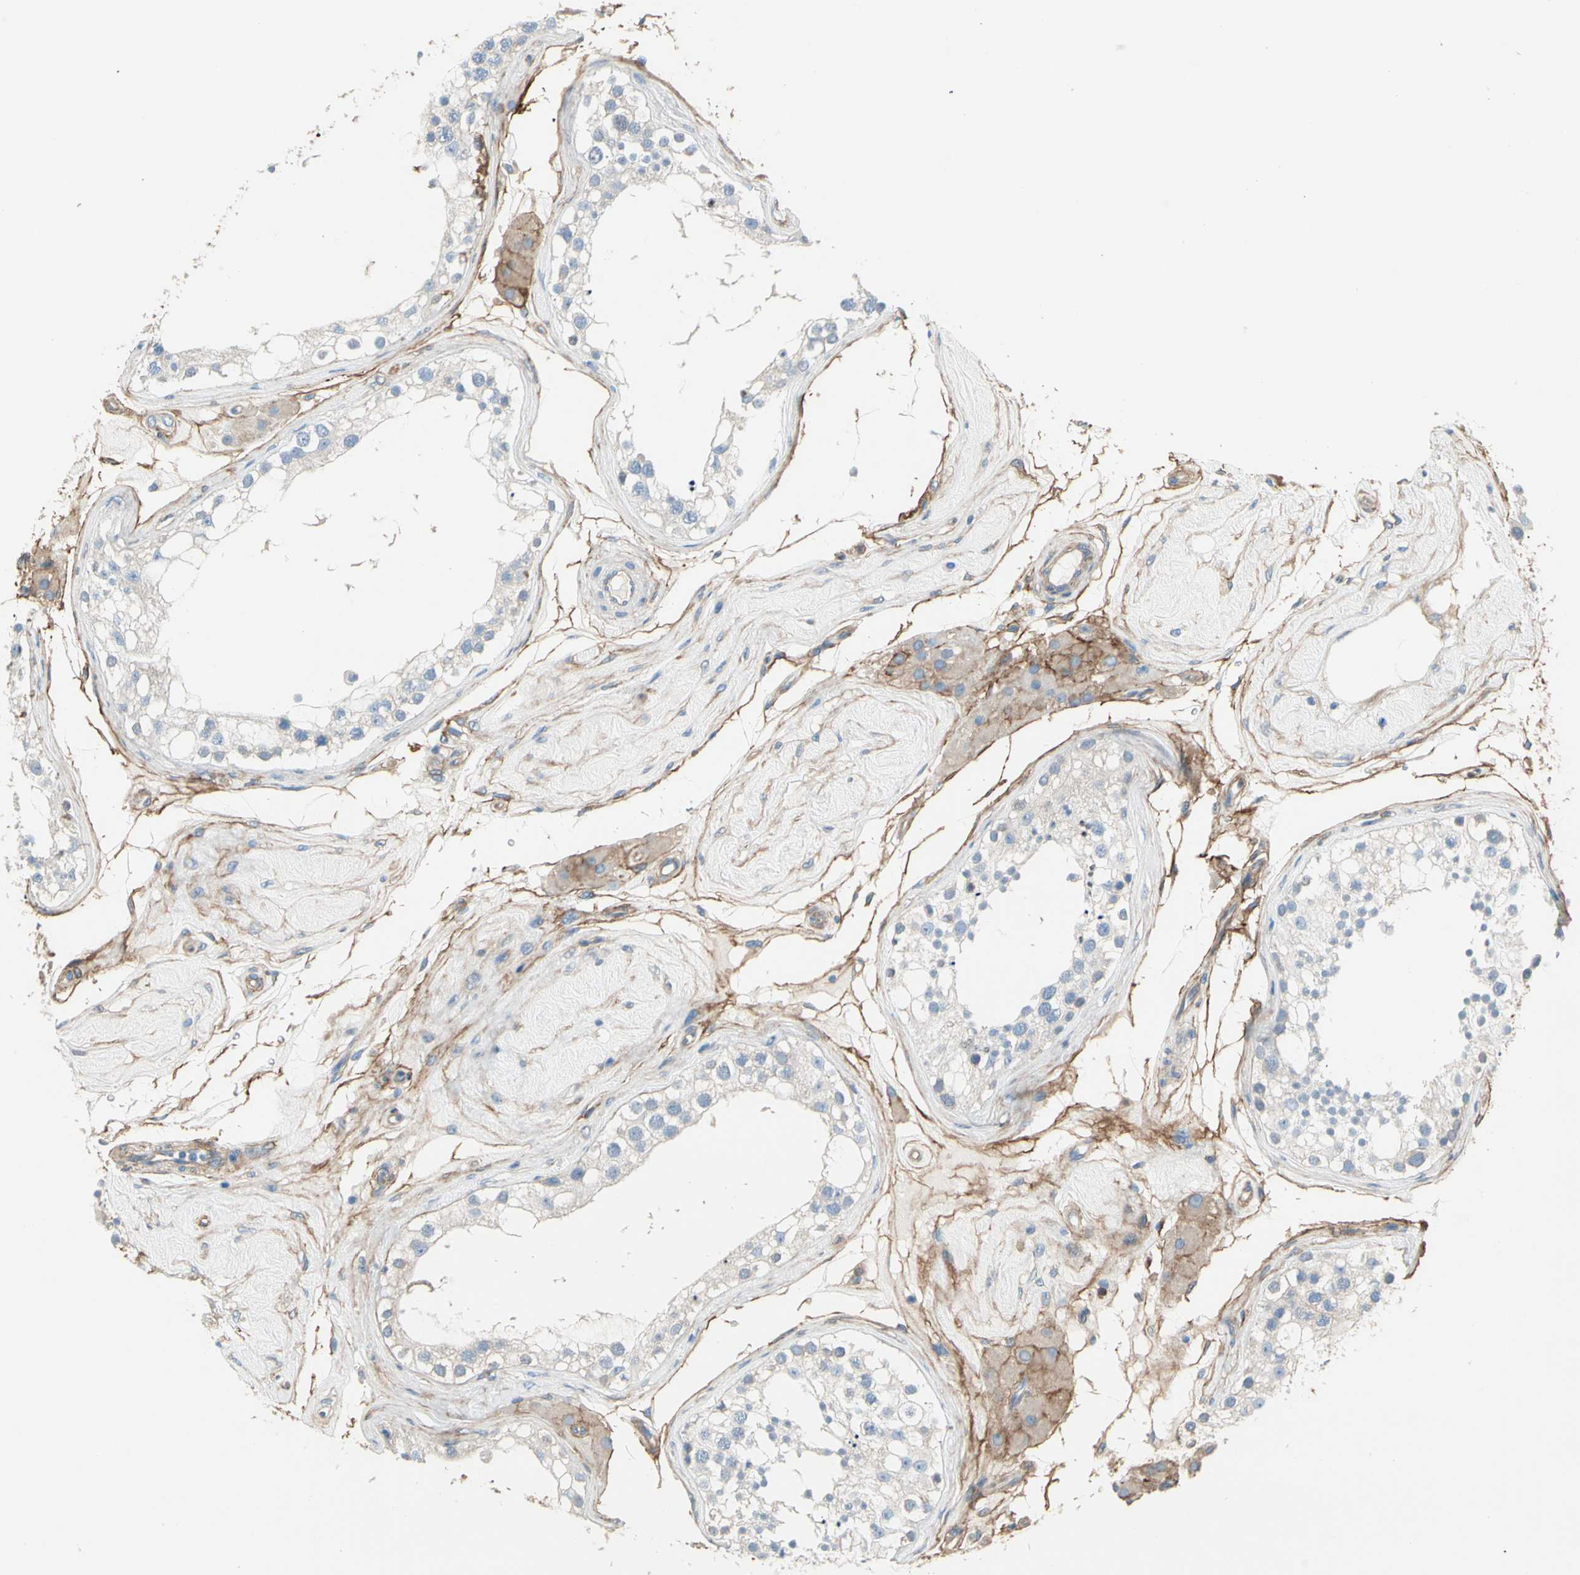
{"staining": {"intensity": "negative", "quantity": "none", "location": "none"}, "tissue": "testis", "cell_type": "Cells in seminiferous ducts", "image_type": "normal", "snomed": [{"axis": "morphology", "description": "Normal tissue, NOS"}, {"axis": "topography", "description": "Testis"}], "caption": "An immunohistochemistry micrograph of normal testis is shown. There is no staining in cells in seminiferous ducts of testis. (DAB IHC visualized using brightfield microscopy, high magnification).", "gene": "EPB41L2", "patient": {"sex": "male", "age": 68}}